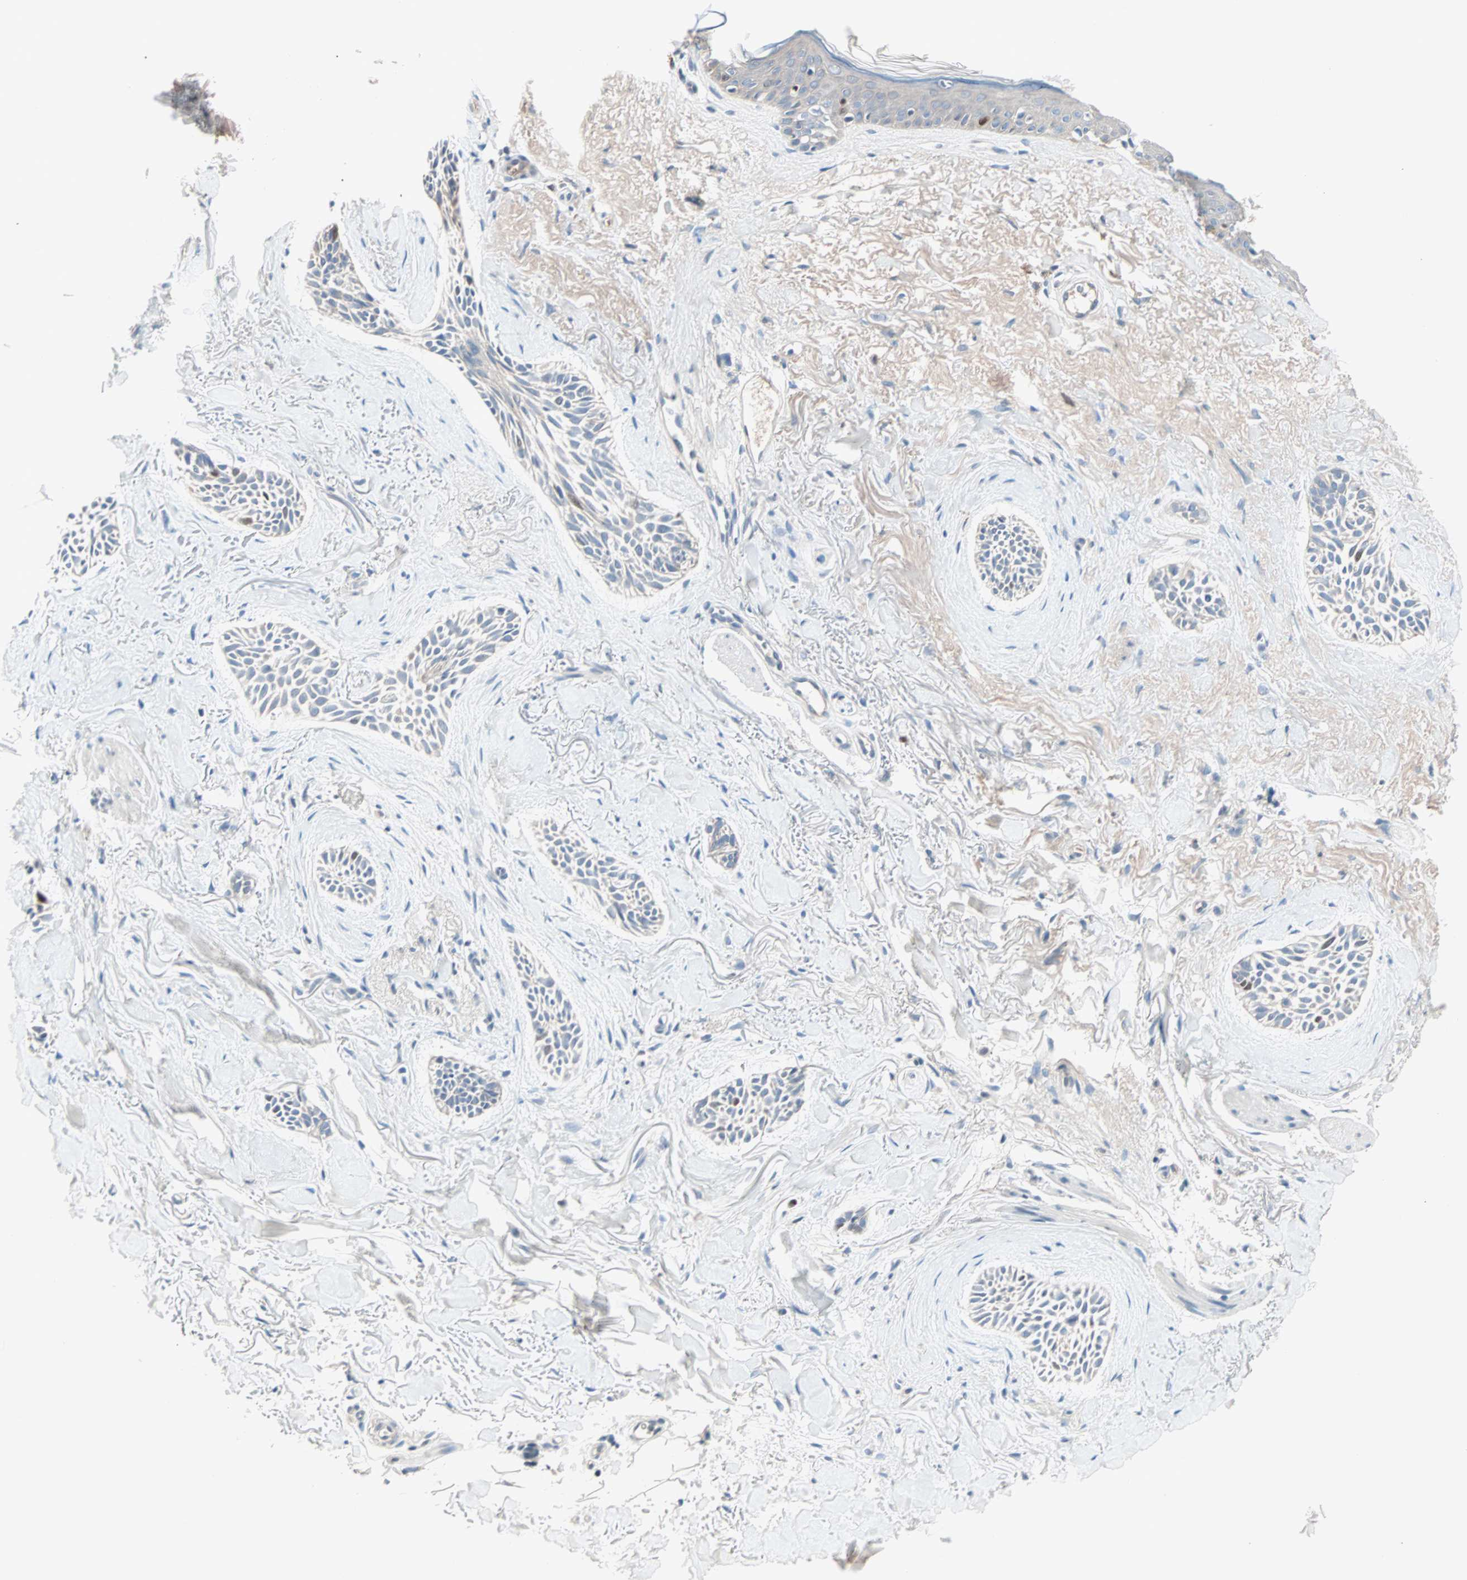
{"staining": {"intensity": "moderate", "quantity": "<25%", "location": "nuclear"}, "tissue": "skin cancer", "cell_type": "Tumor cells", "image_type": "cancer", "snomed": [{"axis": "morphology", "description": "Normal tissue, NOS"}, {"axis": "morphology", "description": "Basal cell carcinoma"}, {"axis": "topography", "description": "Skin"}], "caption": "The image displays staining of skin basal cell carcinoma, revealing moderate nuclear protein positivity (brown color) within tumor cells.", "gene": "CCNE2", "patient": {"sex": "female", "age": 84}}